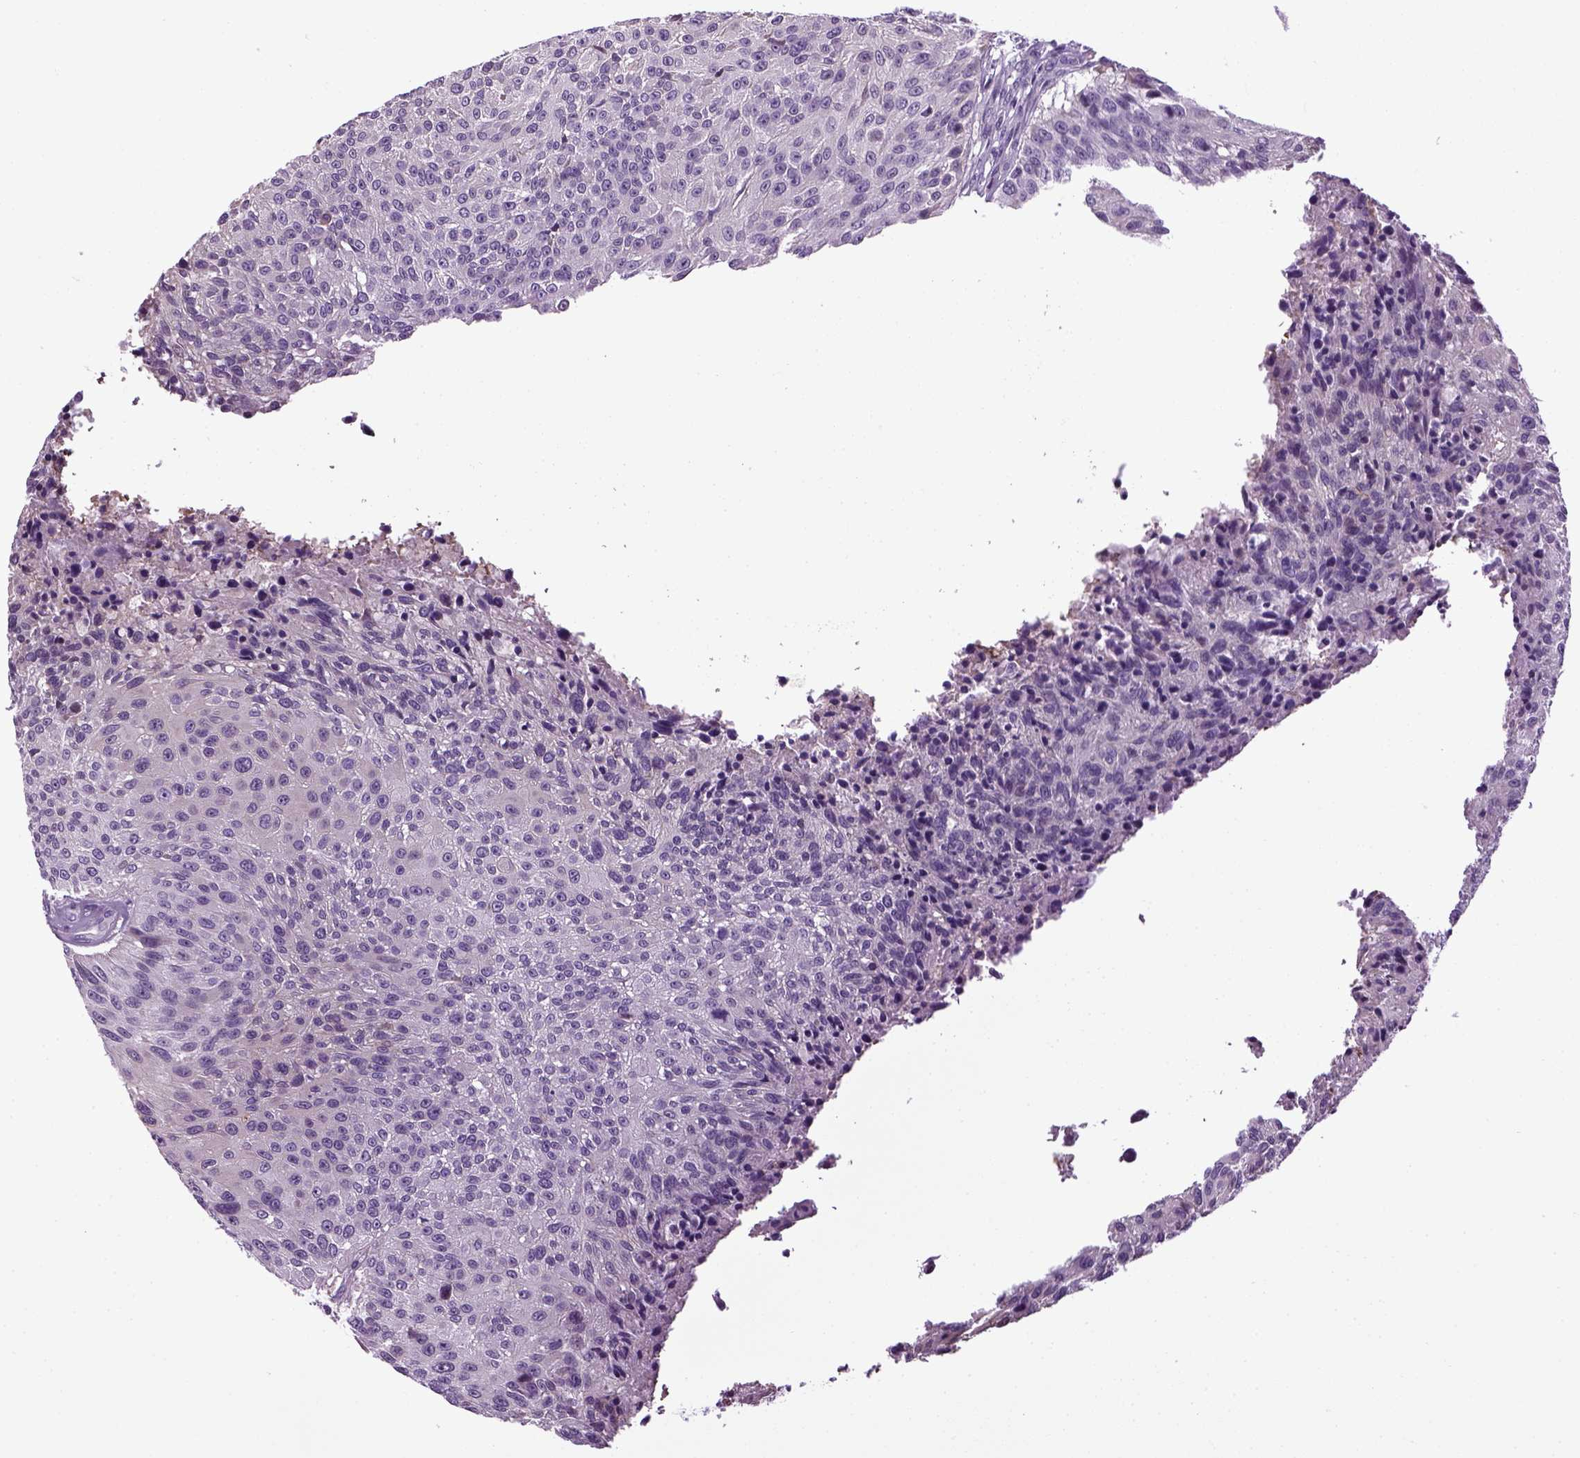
{"staining": {"intensity": "negative", "quantity": "none", "location": "none"}, "tissue": "urothelial cancer", "cell_type": "Tumor cells", "image_type": "cancer", "snomed": [{"axis": "morphology", "description": "Urothelial carcinoma, NOS"}, {"axis": "topography", "description": "Urinary bladder"}], "caption": "This is a micrograph of immunohistochemistry (IHC) staining of transitional cell carcinoma, which shows no positivity in tumor cells.", "gene": "HMCN2", "patient": {"sex": "male", "age": 55}}